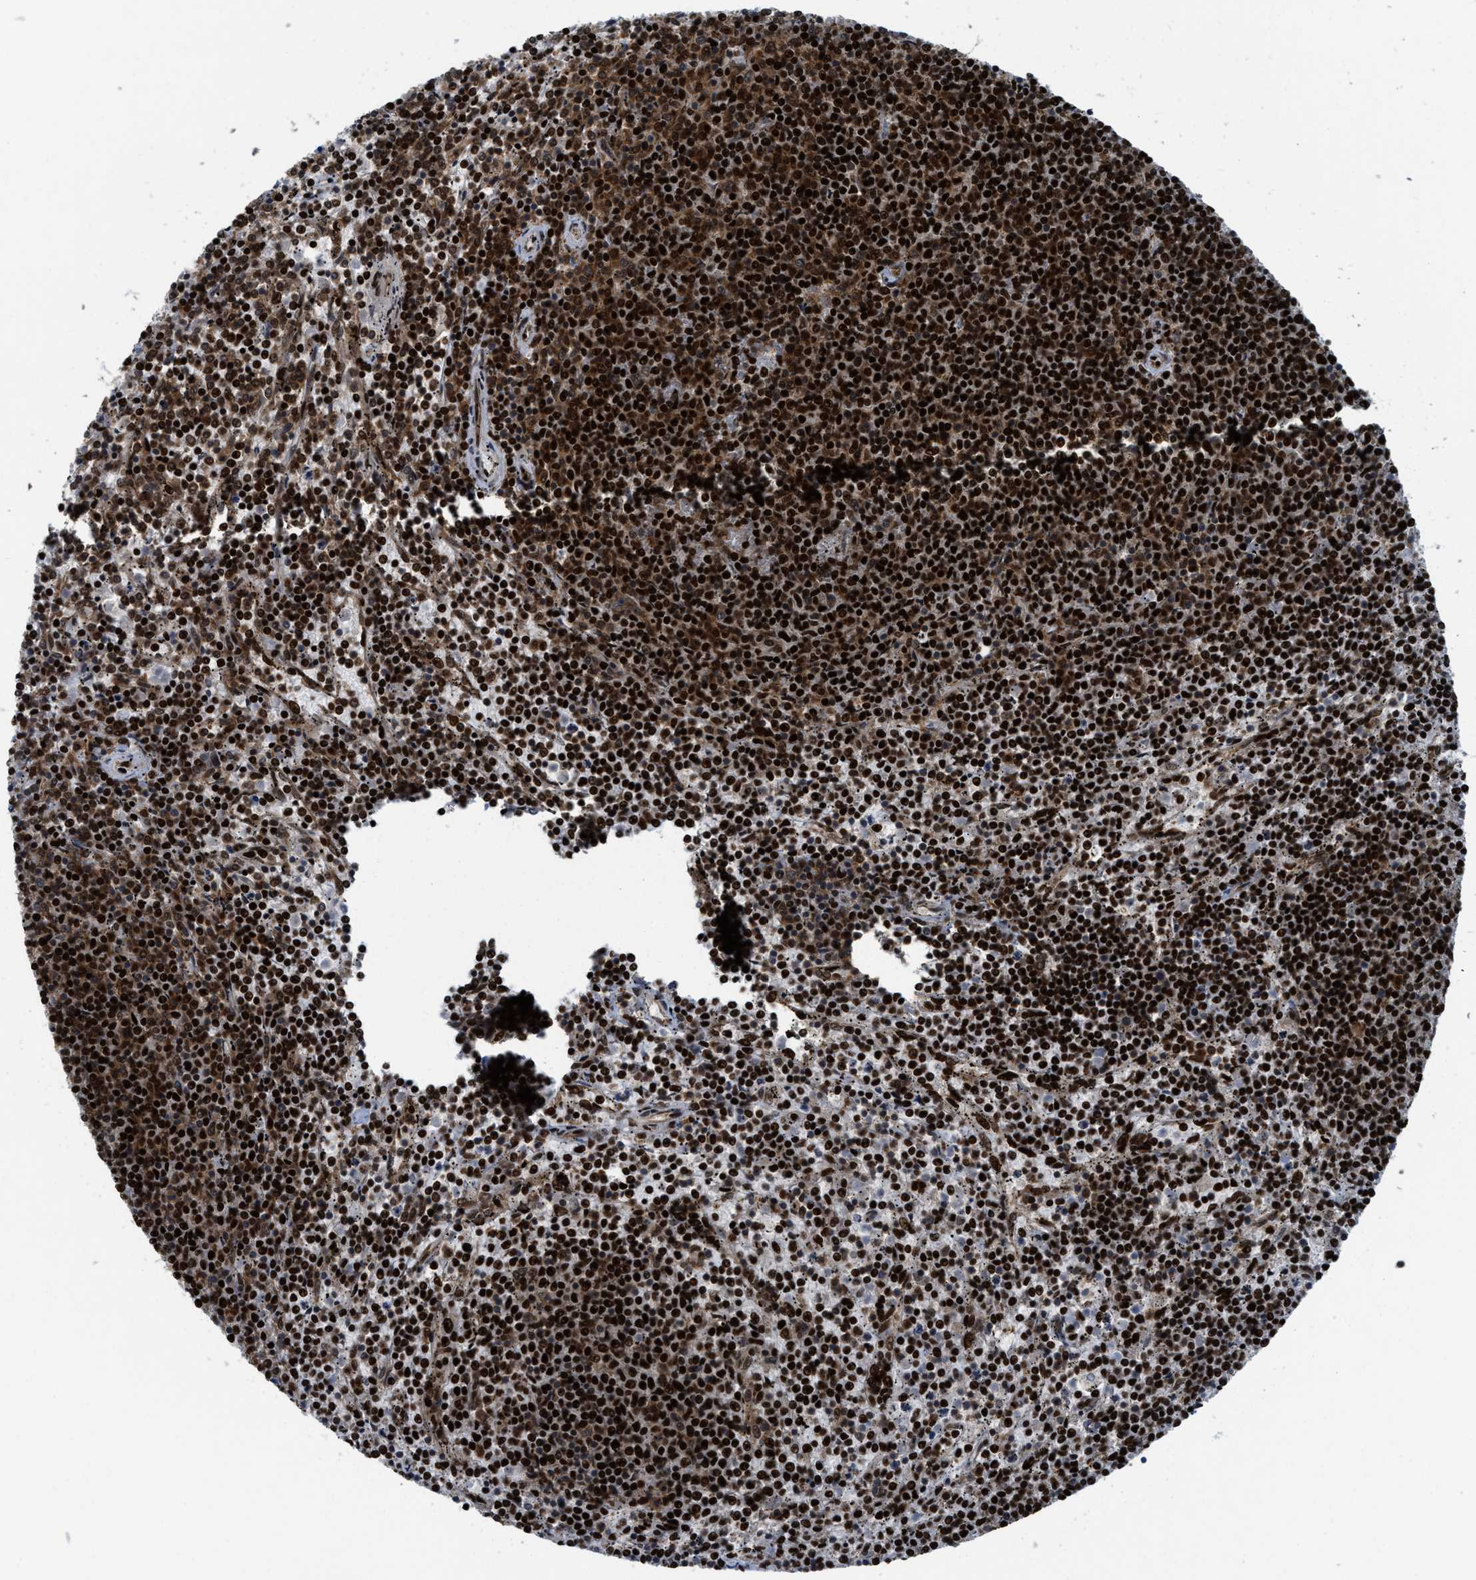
{"staining": {"intensity": "strong", "quantity": ">75%", "location": "nuclear"}, "tissue": "lymphoma", "cell_type": "Tumor cells", "image_type": "cancer", "snomed": [{"axis": "morphology", "description": "Malignant lymphoma, non-Hodgkin's type, Low grade"}, {"axis": "topography", "description": "Spleen"}], "caption": "Immunohistochemical staining of human malignant lymphoma, non-Hodgkin's type (low-grade) demonstrates high levels of strong nuclear staining in about >75% of tumor cells. (Stains: DAB (3,3'-diaminobenzidine) in brown, nuclei in blue, Microscopy: brightfield microscopy at high magnification).", "gene": "RFX5", "patient": {"sex": "female", "age": 50}}